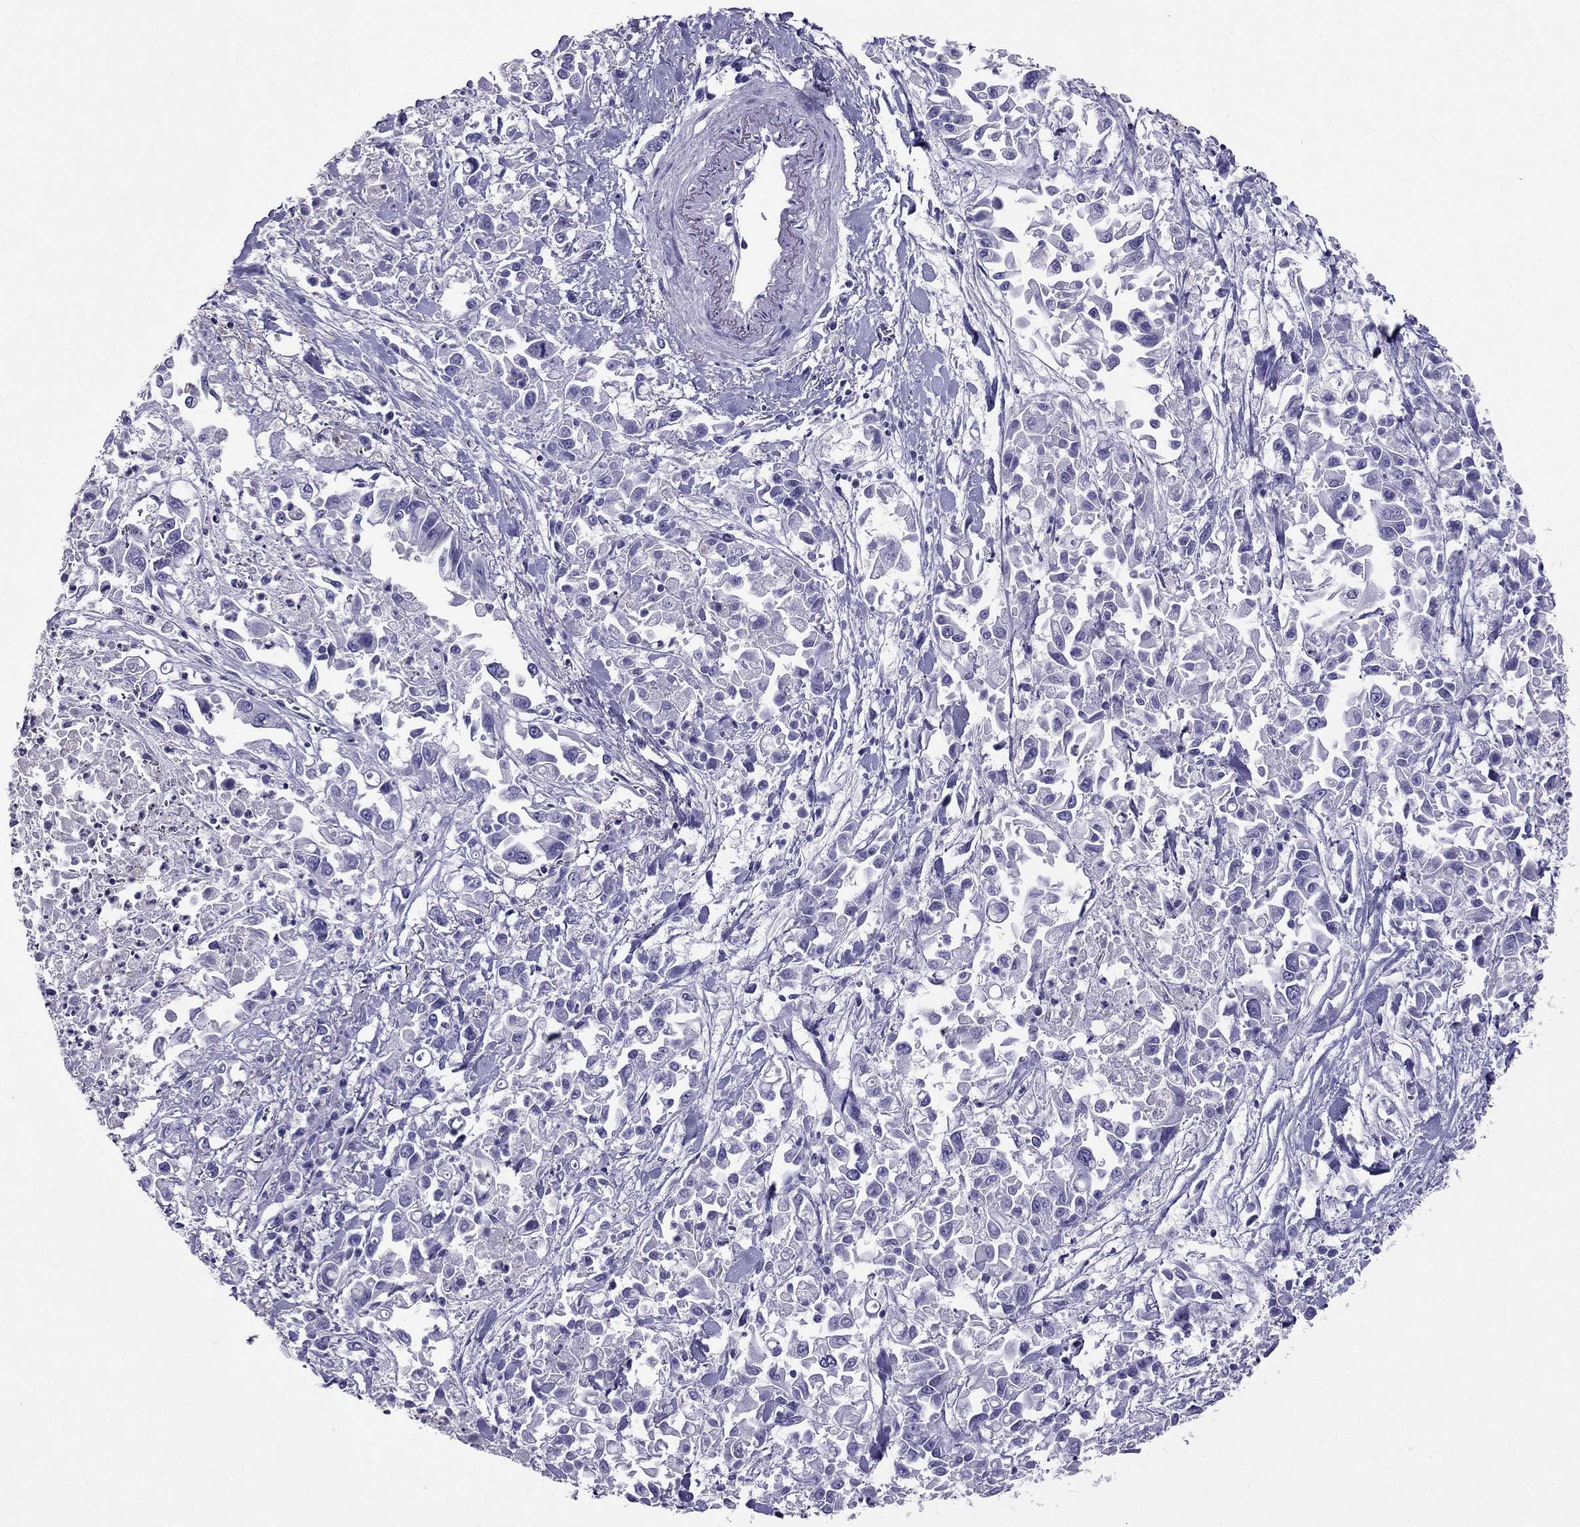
{"staining": {"intensity": "negative", "quantity": "none", "location": "none"}, "tissue": "pancreatic cancer", "cell_type": "Tumor cells", "image_type": "cancer", "snomed": [{"axis": "morphology", "description": "Adenocarcinoma, NOS"}, {"axis": "topography", "description": "Pancreas"}], "caption": "Tumor cells show no significant expression in pancreatic cancer.", "gene": "CROCC2", "patient": {"sex": "female", "age": 83}}